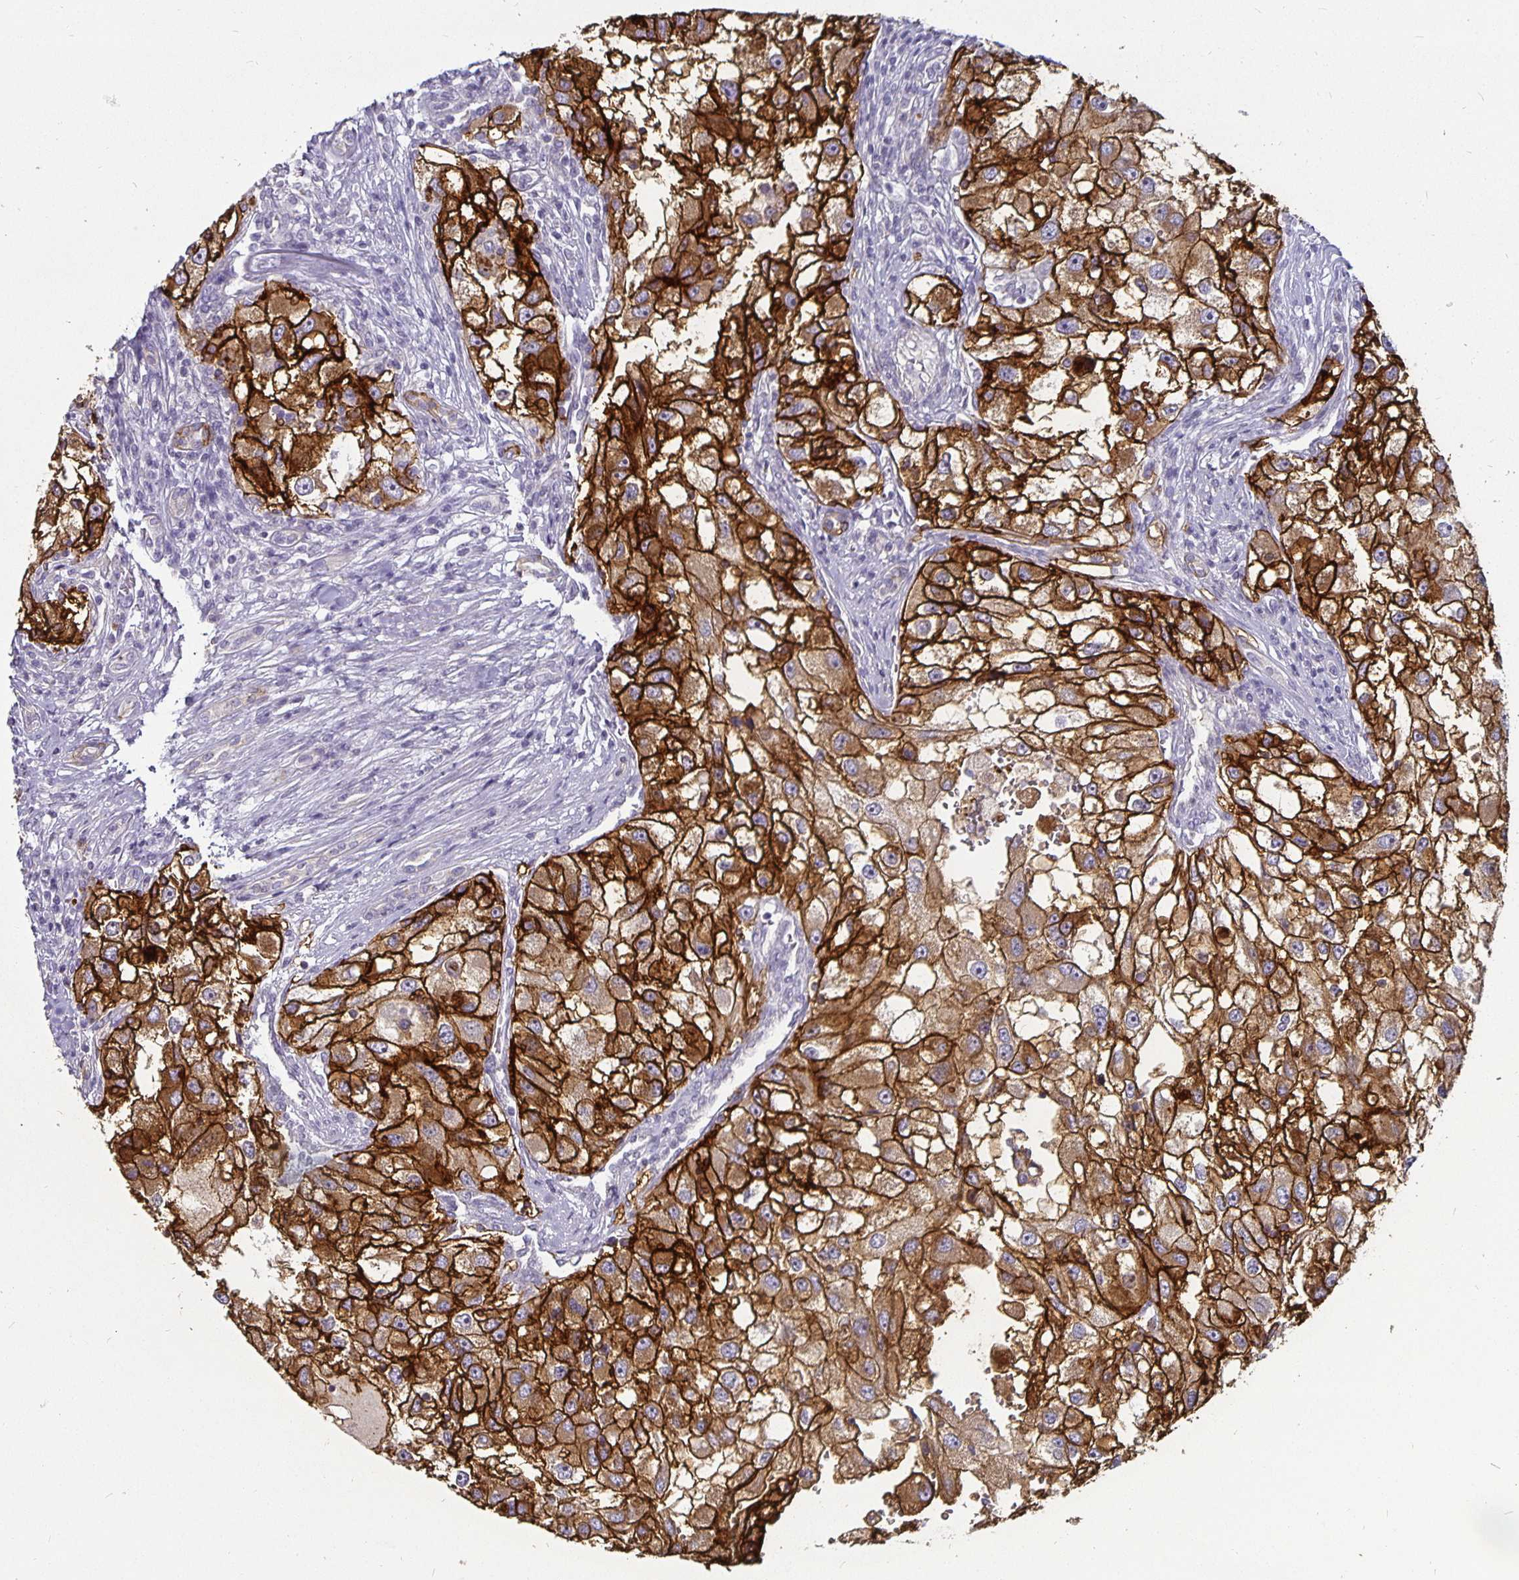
{"staining": {"intensity": "strong", "quantity": ">75%", "location": "cytoplasmic/membranous"}, "tissue": "renal cancer", "cell_type": "Tumor cells", "image_type": "cancer", "snomed": [{"axis": "morphology", "description": "Adenocarcinoma, NOS"}, {"axis": "topography", "description": "Kidney"}], "caption": "Strong cytoplasmic/membranous protein expression is seen in about >75% of tumor cells in adenocarcinoma (renal). (DAB IHC with brightfield microscopy, high magnification).", "gene": "CA12", "patient": {"sex": "male", "age": 63}}